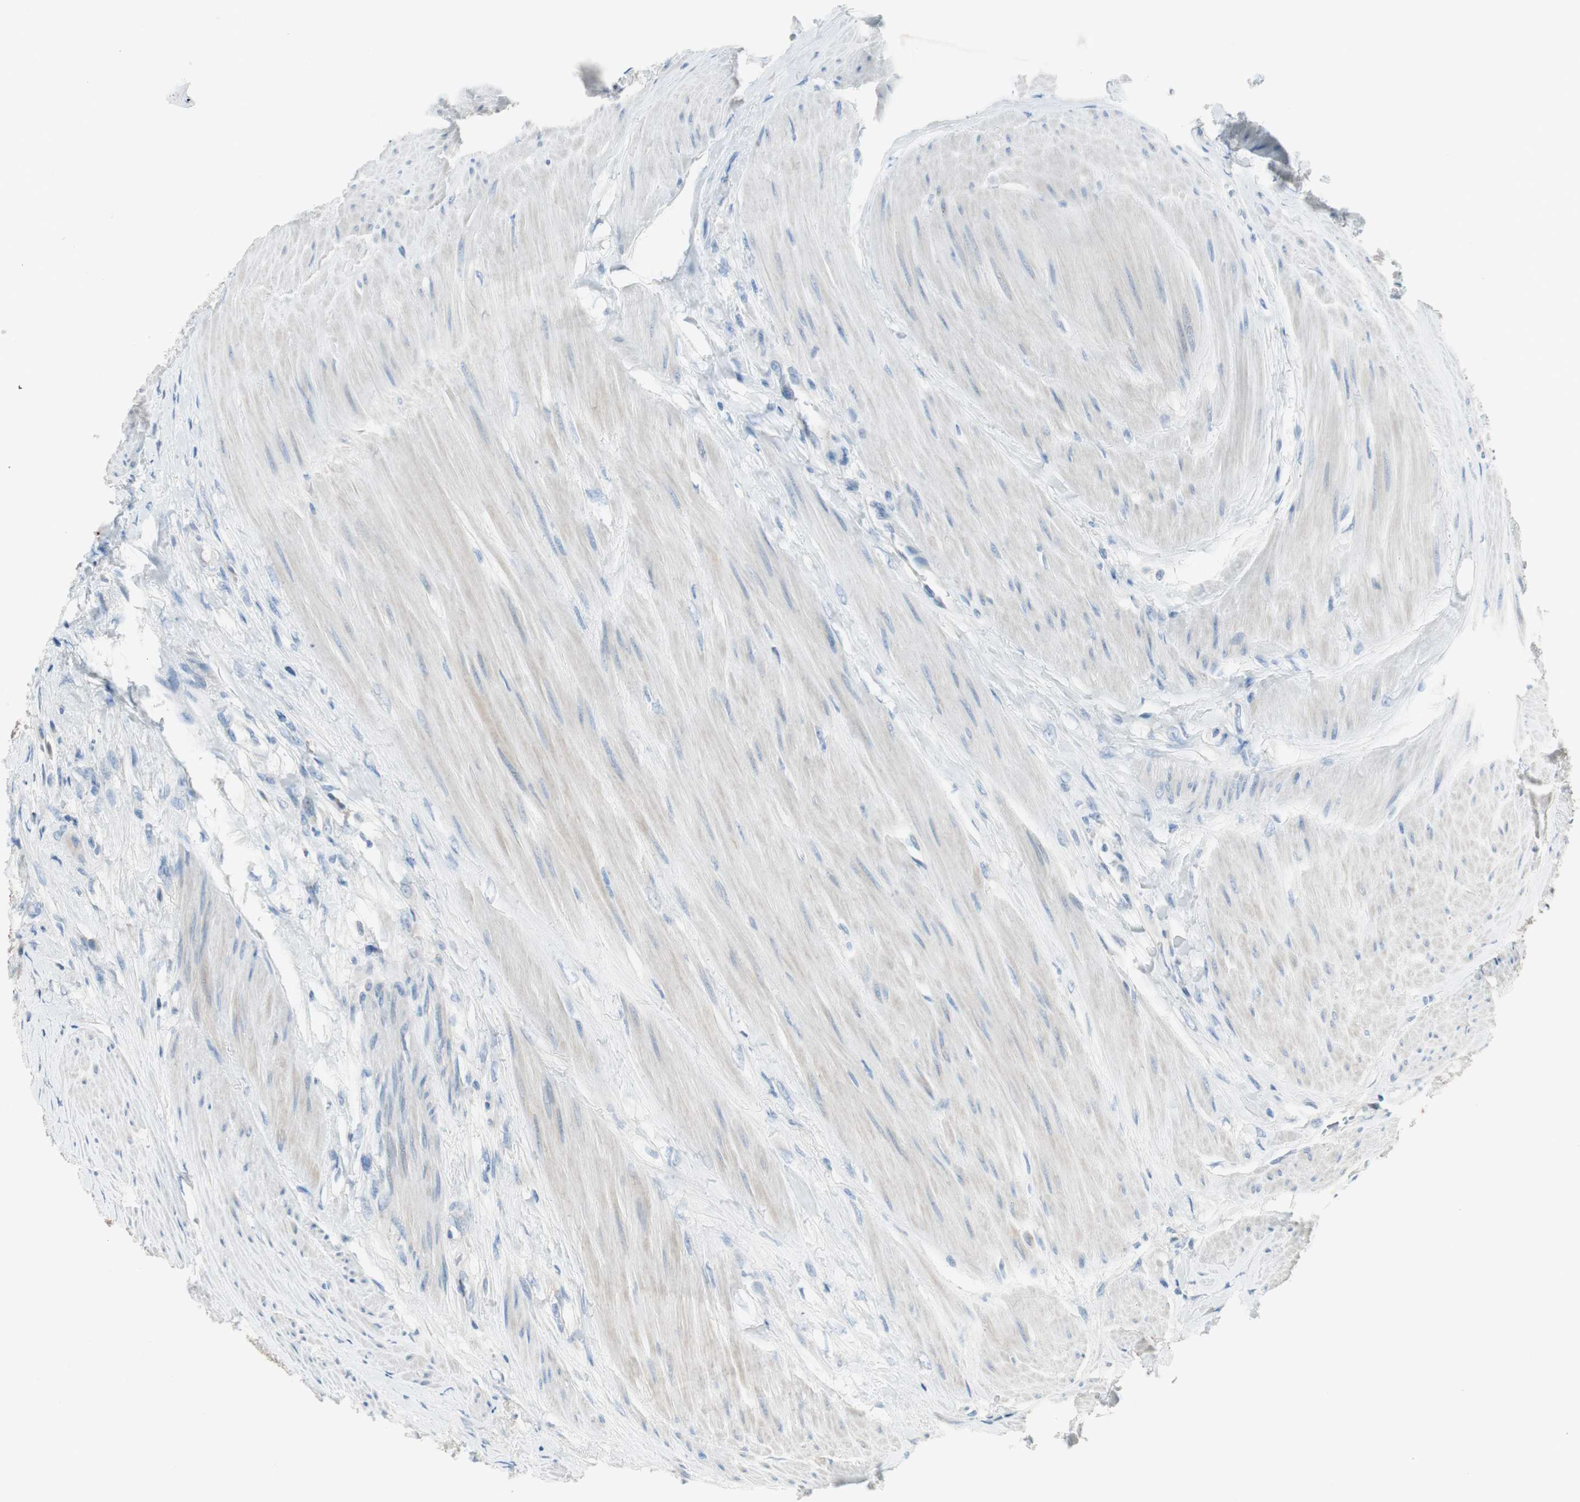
{"staining": {"intensity": "weak", "quantity": ">75%", "location": "cytoplasmic/membranous"}, "tissue": "colorectal cancer", "cell_type": "Tumor cells", "image_type": "cancer", "snomed": [{"axis": "morphology", "description": "Adenocarcinoma, NOS"}, {"axis": "topography", "description": "Rectum"}], "caption": "High-magnification brightfield microscopy of adenocarcinoma (colorectal) stained with DAB (3,3'-diaminobenzidine) (brown) and counterstained with hematoxylin (blue). tumor cells exhibit weak cytoplasmic/membranous positivity is present in approximately>75% of cells.", "gene": "SPINK4", "patient": {"sex": "male", "age": 63}}